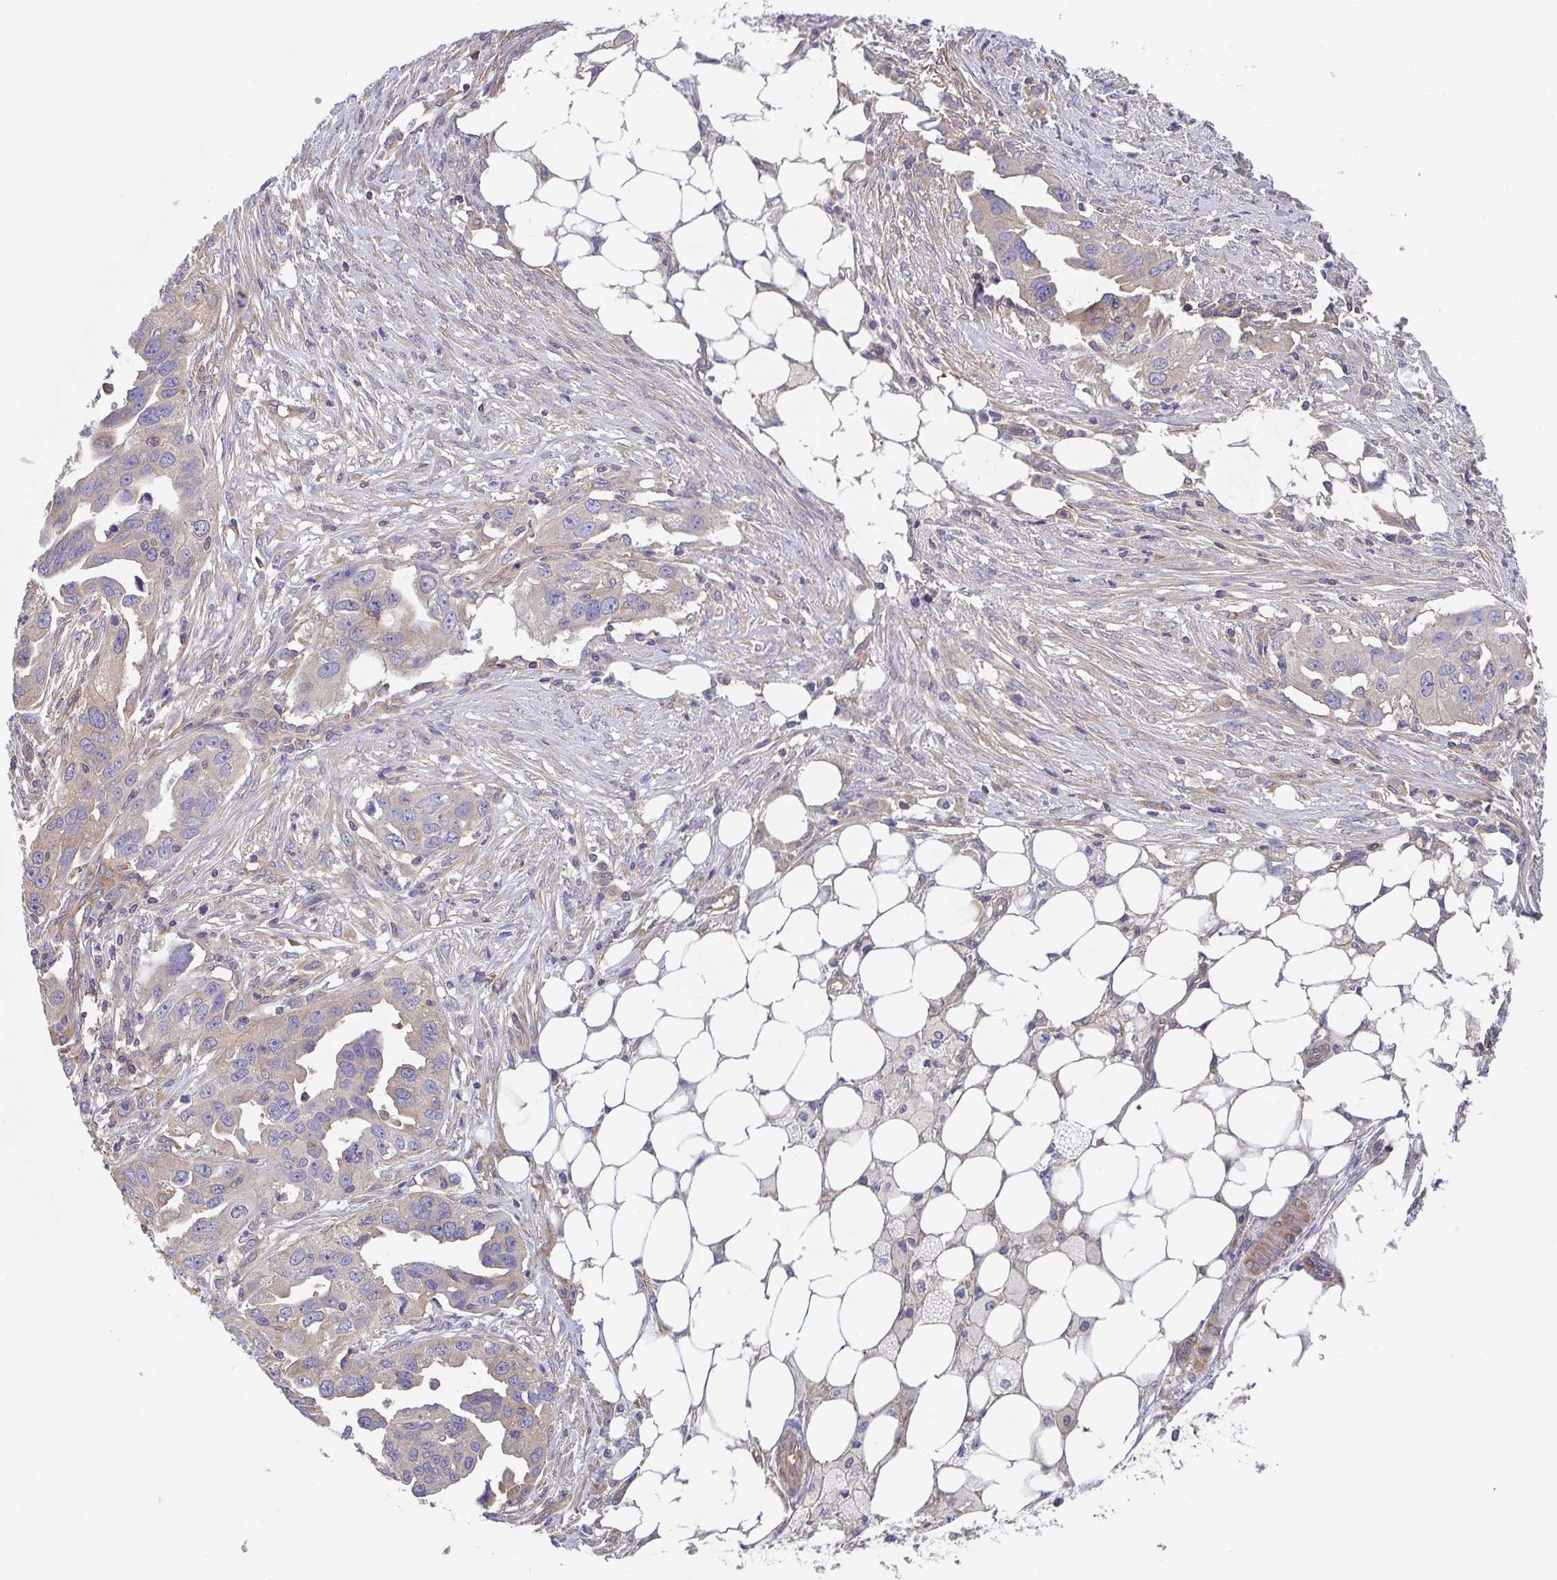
{"staining": {"intensity": "weak", "quantity": "25%-75%", "location": "cytoplasmic/membranous"}, "tissue": "ovarian cancer", "cell_type": "Tumor cells", "image_type": "cancer", "snomed": [{"axis": "morphology", "description": "Carcinoma, endometroid"}, {"axis": "morphology", "description": "Cystadenocarcinoma, serous, NOS"}, {"axis": "topography", "description": "Ovary"}], "caption": "Protein expression analysis of serous cystadenocarcinoma (ovarian) demonstrates weak cytoplasmic/membranous positivity in approximately 25%-75% of tumor cells.", "gene": "TMEM229A", "patient": {"sex": "female", "age": 45}}